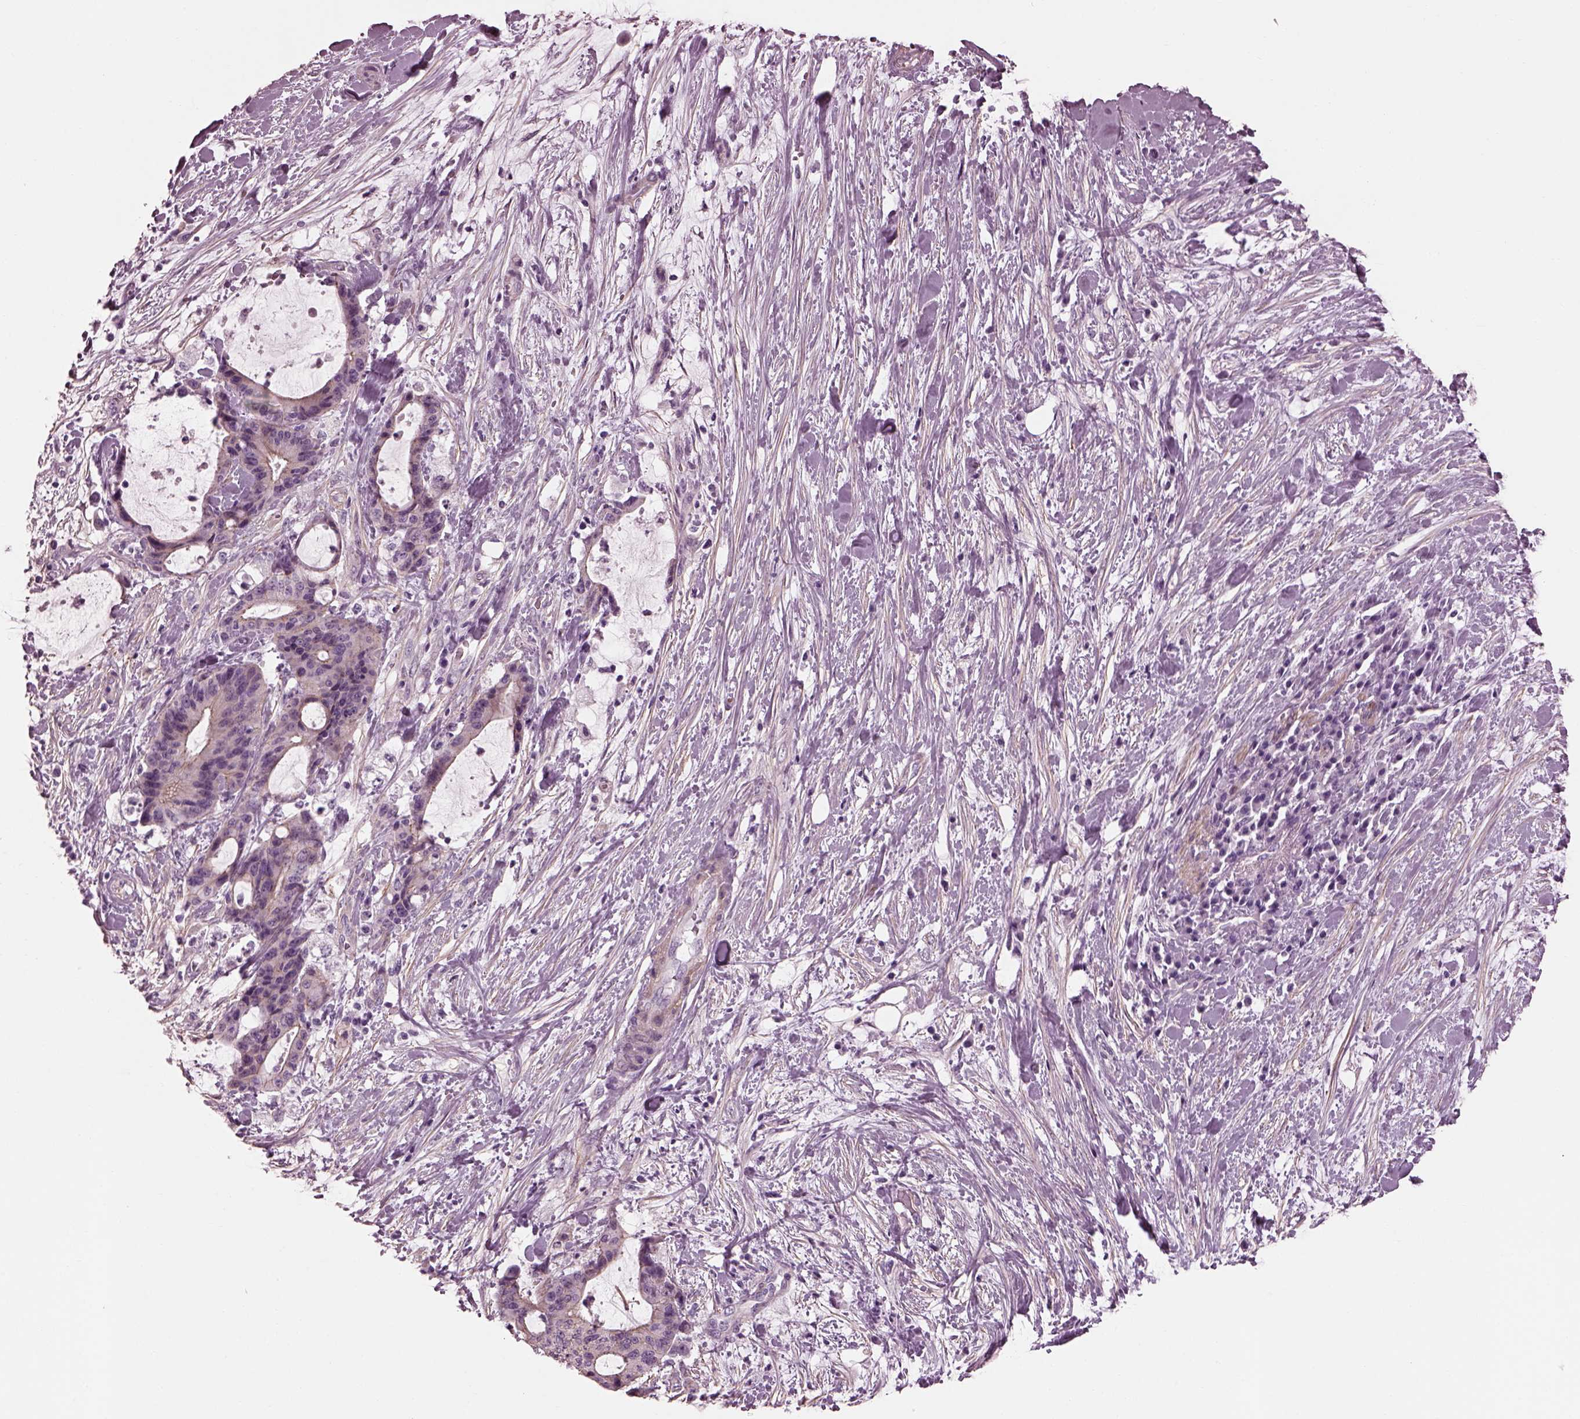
{"staining": {"intensity": "negative", "quantity": "none", "location": "none"}, "tissue": "liver cancer", "cell_type": "Tumor cells", "image_type": "cancer", "snomed": [{"axis": "morphology", "description": "Cholangiocarcinoma"}, {"axis": "topography", "description": "Liver"}], "caption": "Immunohistochemical staining of human cholangiocarcinoma (liver) reveals no significant expression in tumor cells.", "gene": "BFSP1", "patient": {"sex": "female", "age": 73}}